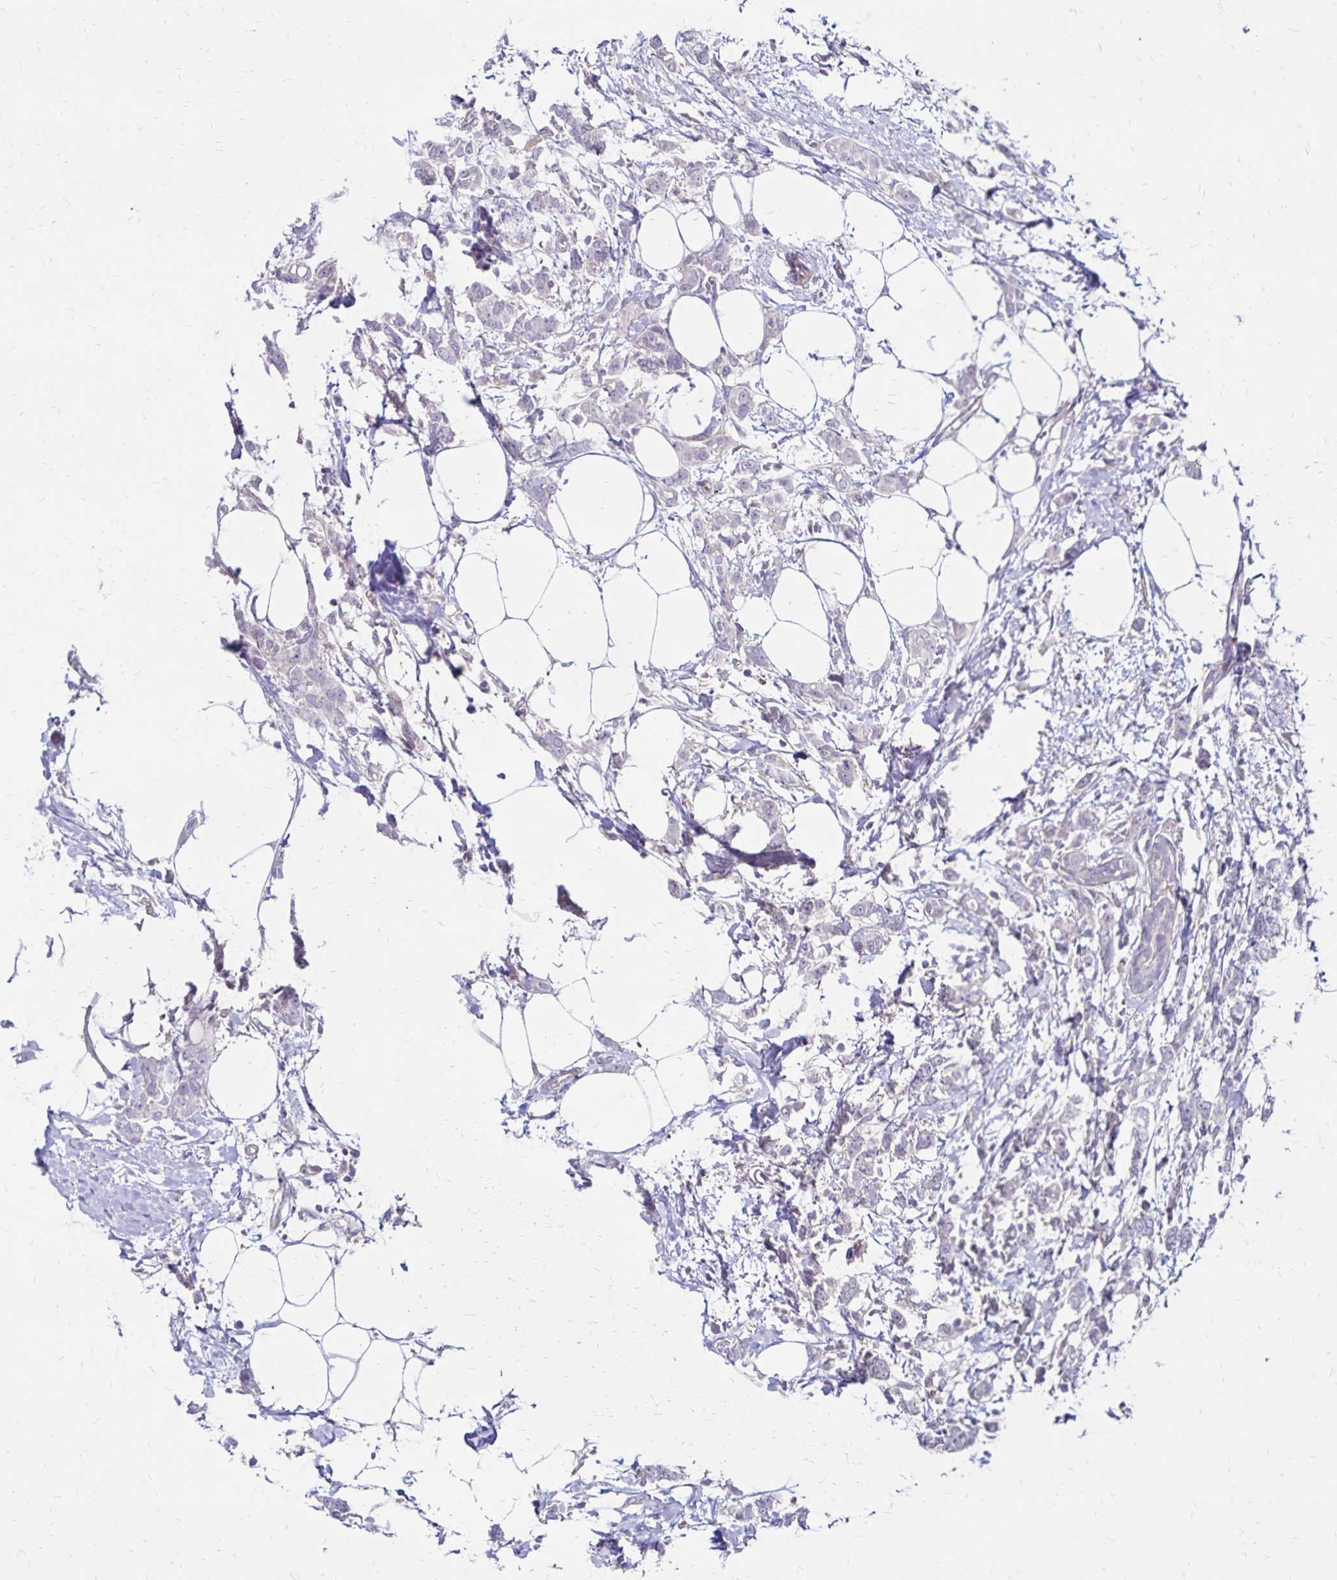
{"staining": {"intensity": "negative", "quantity": "none", "location": "none"}, "tissue": "breast cancer", "cell_type": "Tumor cells", "image_type": "cancer", "snomed": [{"axis": "morphology", "description": "Duct carcinoma"}, {"axis": "topography", "description": "Breast"}], "caption": "A micrograph of human breast cancer is negative for staining in tumor cells.", "gene": "FSD1", "patient": {"sex": "female", "age": 40}}